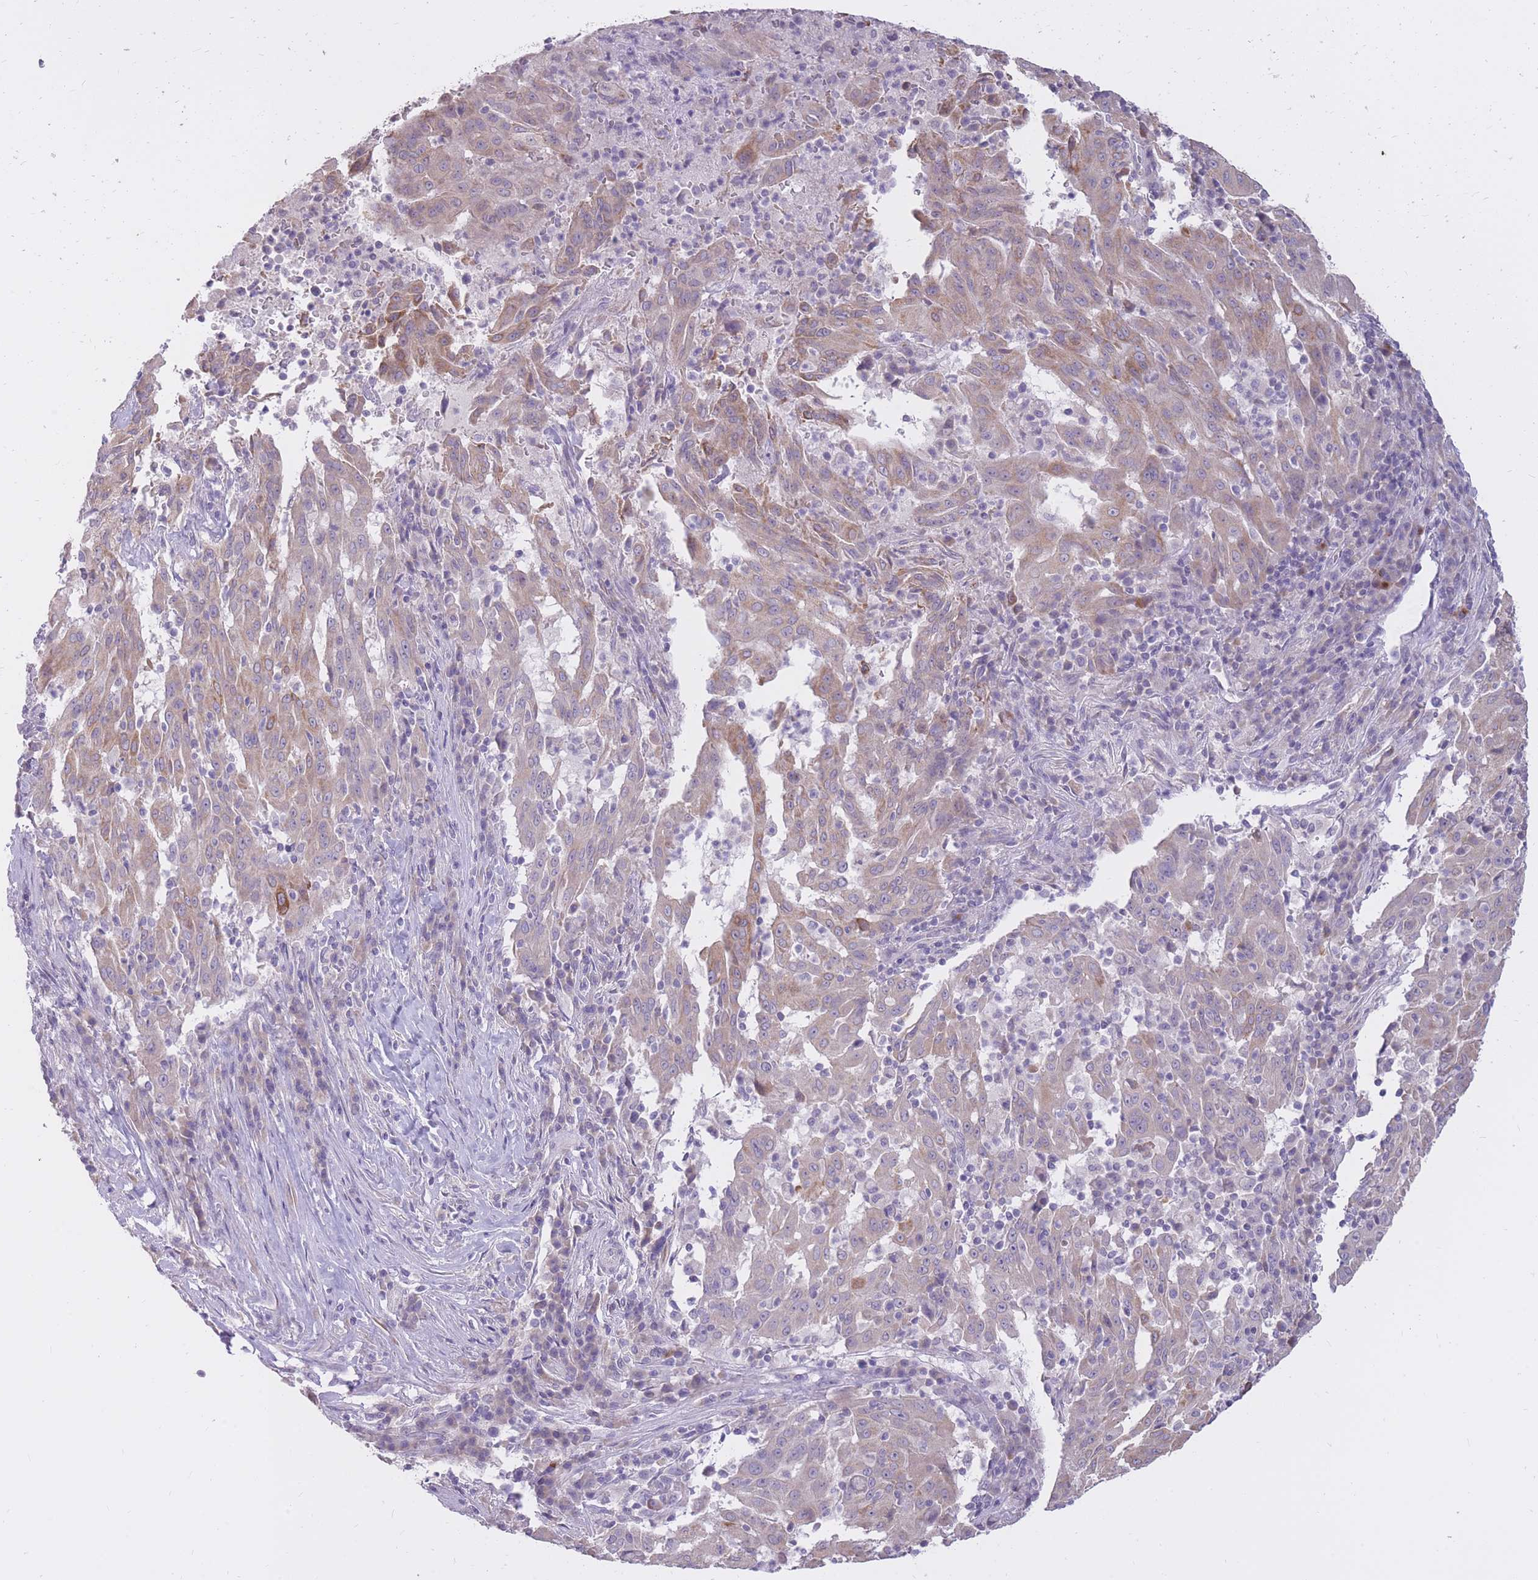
{"staining": {"intensity": "weak", "quantity": "25%-75%", "location": "cytoplasmic/membranous"}, "tissue": "pancreatic cancer", "cell_type": "Tumor cells", "image_type": "cancer", "snomed": [{"axis": "morphology", "description": "Adenocarcinoma, NOS"}, {"axis": "topography", "description": "Pancreas"}], "caption": "Immunohistochemical staining of human pancreatic cancer (adenocarcinoma) displays low levels of weak cytoplasmic/membranous protein staining in about 25%-75% of tumor cells. (brown staining indicates protein expression, while blue staining denotes nuclei).", "gene": "RNF170", "patient": {"sex": "male", "age": 63}}